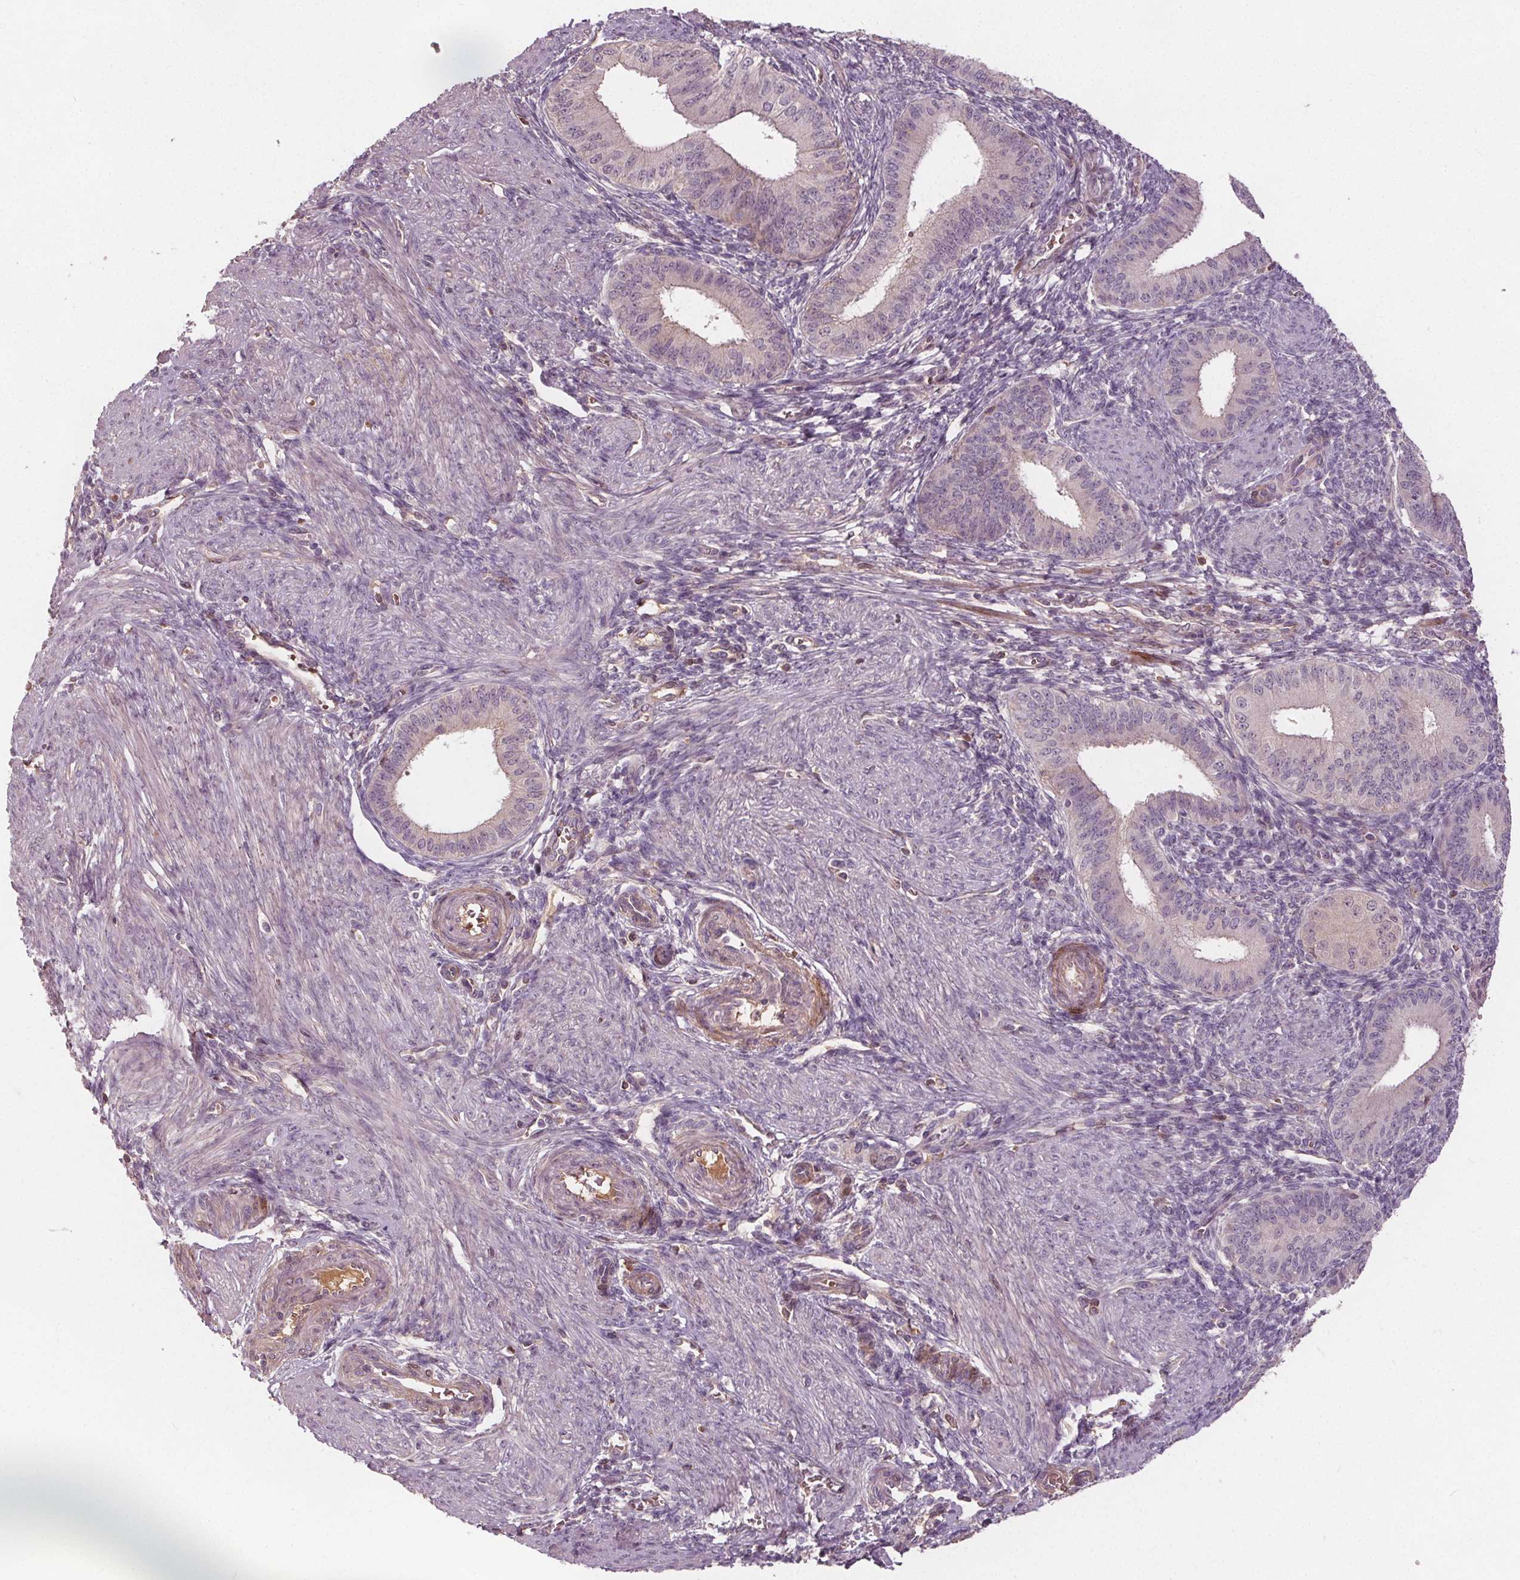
{"staining": {"intensity": "negative", "quantity": "none", "location": "none"}, "tissue": "endometrium", "cell_type": "Cells in endometrial stroma", "image_type": "normal", "snomed": [{"axis": "morphology", "description": "Normal tissue, NOS"}, {"axis": "topography", "description": "Endometrium"}], "caption": "Human endometrium stained for a protein using immunohistochemistry (IHC) shows no positivity in cells in endometrial stroma.", "gene": "PDGFD", "patient": {"sex": "female", "age": 39}}